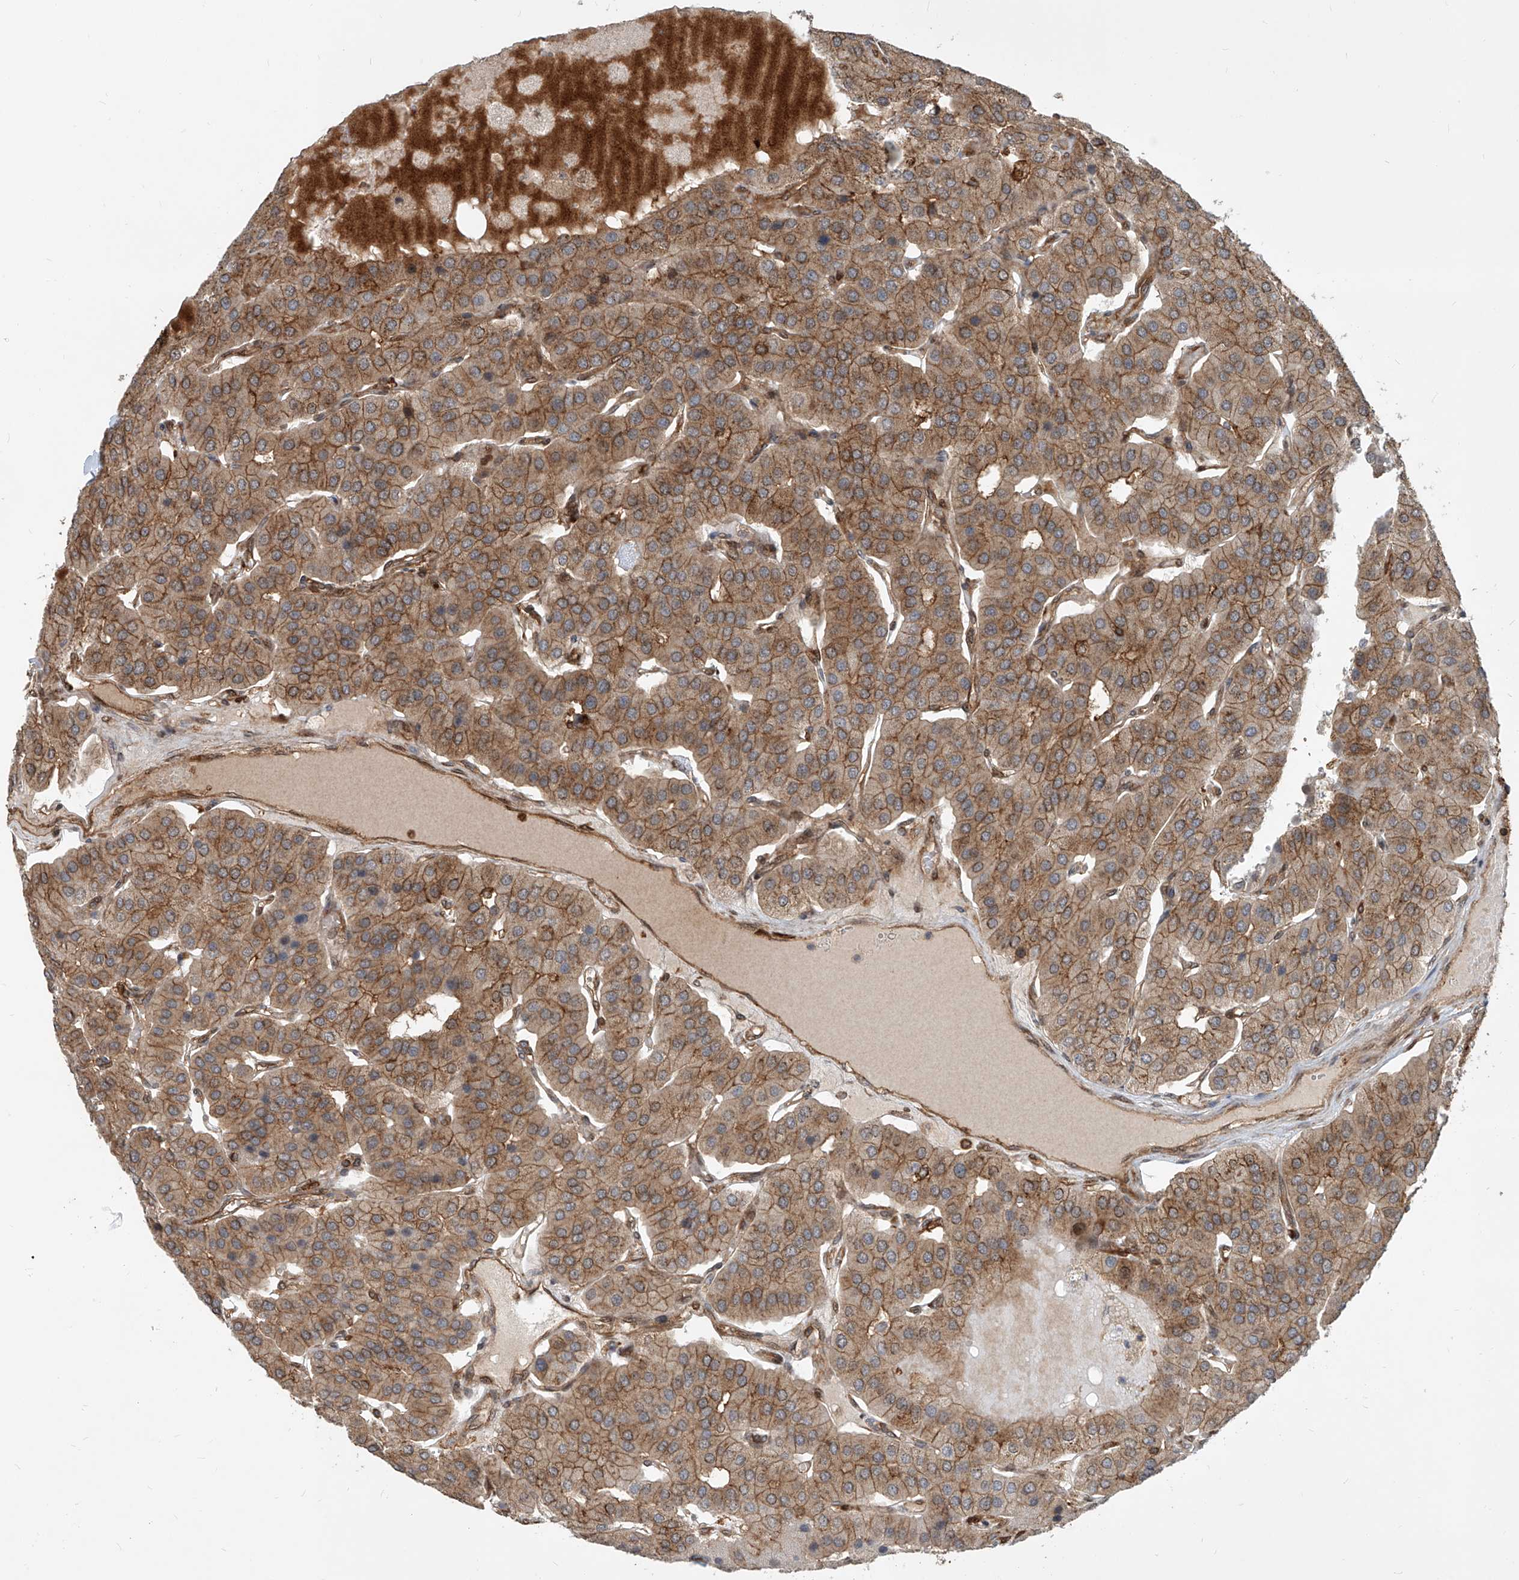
{"staining": {"intensity": "moderate", "quantity": ">75%", "location": "cytoplasmic/membranous"}, "tissue": "parathyroid gland", "cell_type": "Glandular cells", "image_type": "normal", "snomed": [{"axis": "morphology", "description": "Normal tissue, NOS"}, {"axis": "morphology", "description": "Adenoma, NOS"}, {"axis": "topography", "description": "Parathyroid gland"}], "caption": "Benign parathyroid gland was stained to show a protein in brown. There is medium levels of moderate cytoplasmic/membranous expression in about >75% of glandular cells.", "gene": "MAGED2", "patient": {"sex": "female", "age": 86}}